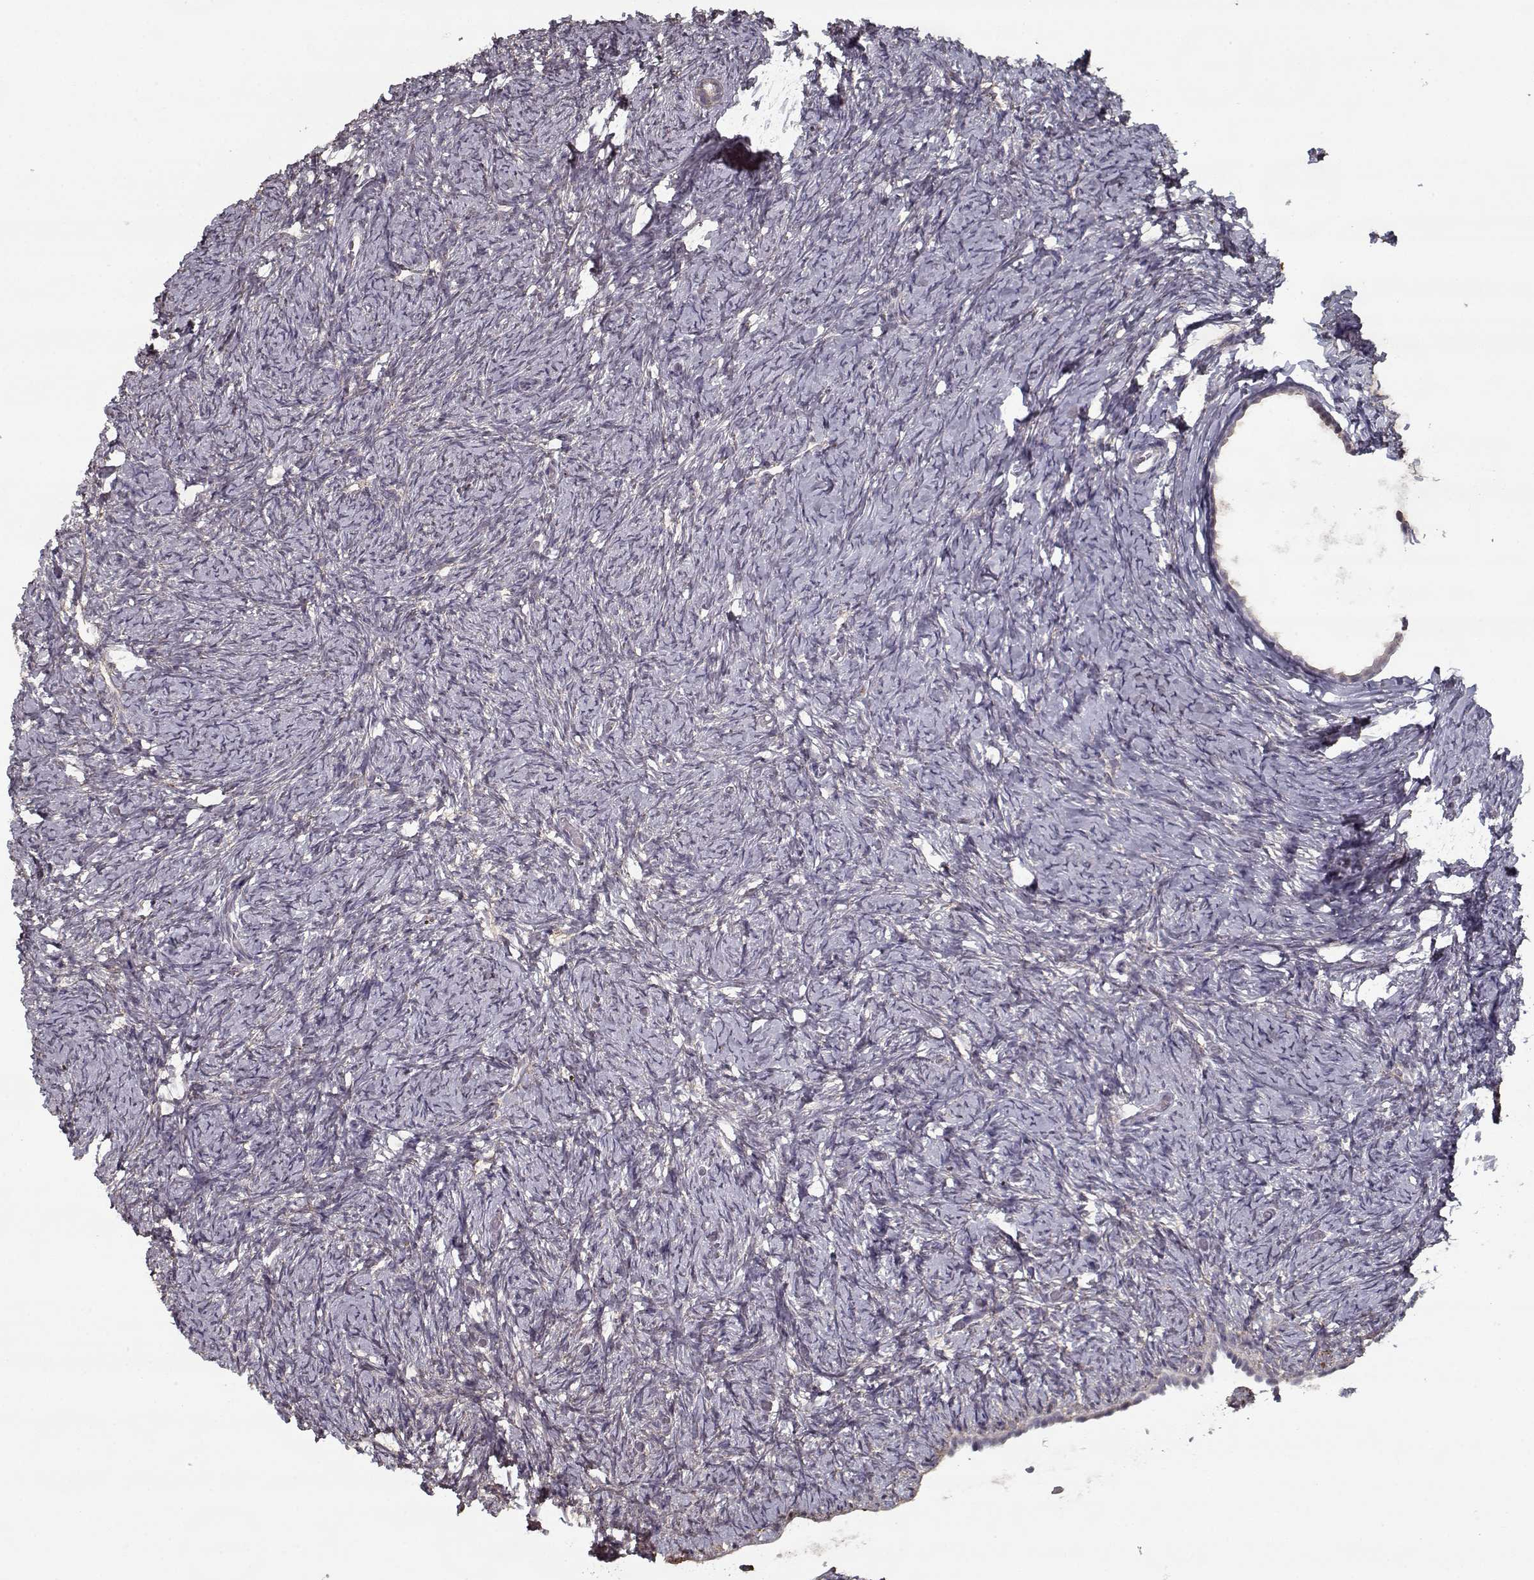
{"staining": {"intensity": "weak", "quantity": "<25%", "location": "cytoplasmic/membranous"}, "tissue": "ovary", "cell_type": "Ovarian stroma cells", "image_type": "normal", "snomed": [{"axis": "morphology", "description": "Normal tissue, NOS"}, {"axis": "topography", "description": "Ovary"}], "caption": "Ovary stained for a protein using IHC reveals no expression ovarian stroma cells.", "gene": "LAMA2", "patient": {"sex": "female", "age": 39}}